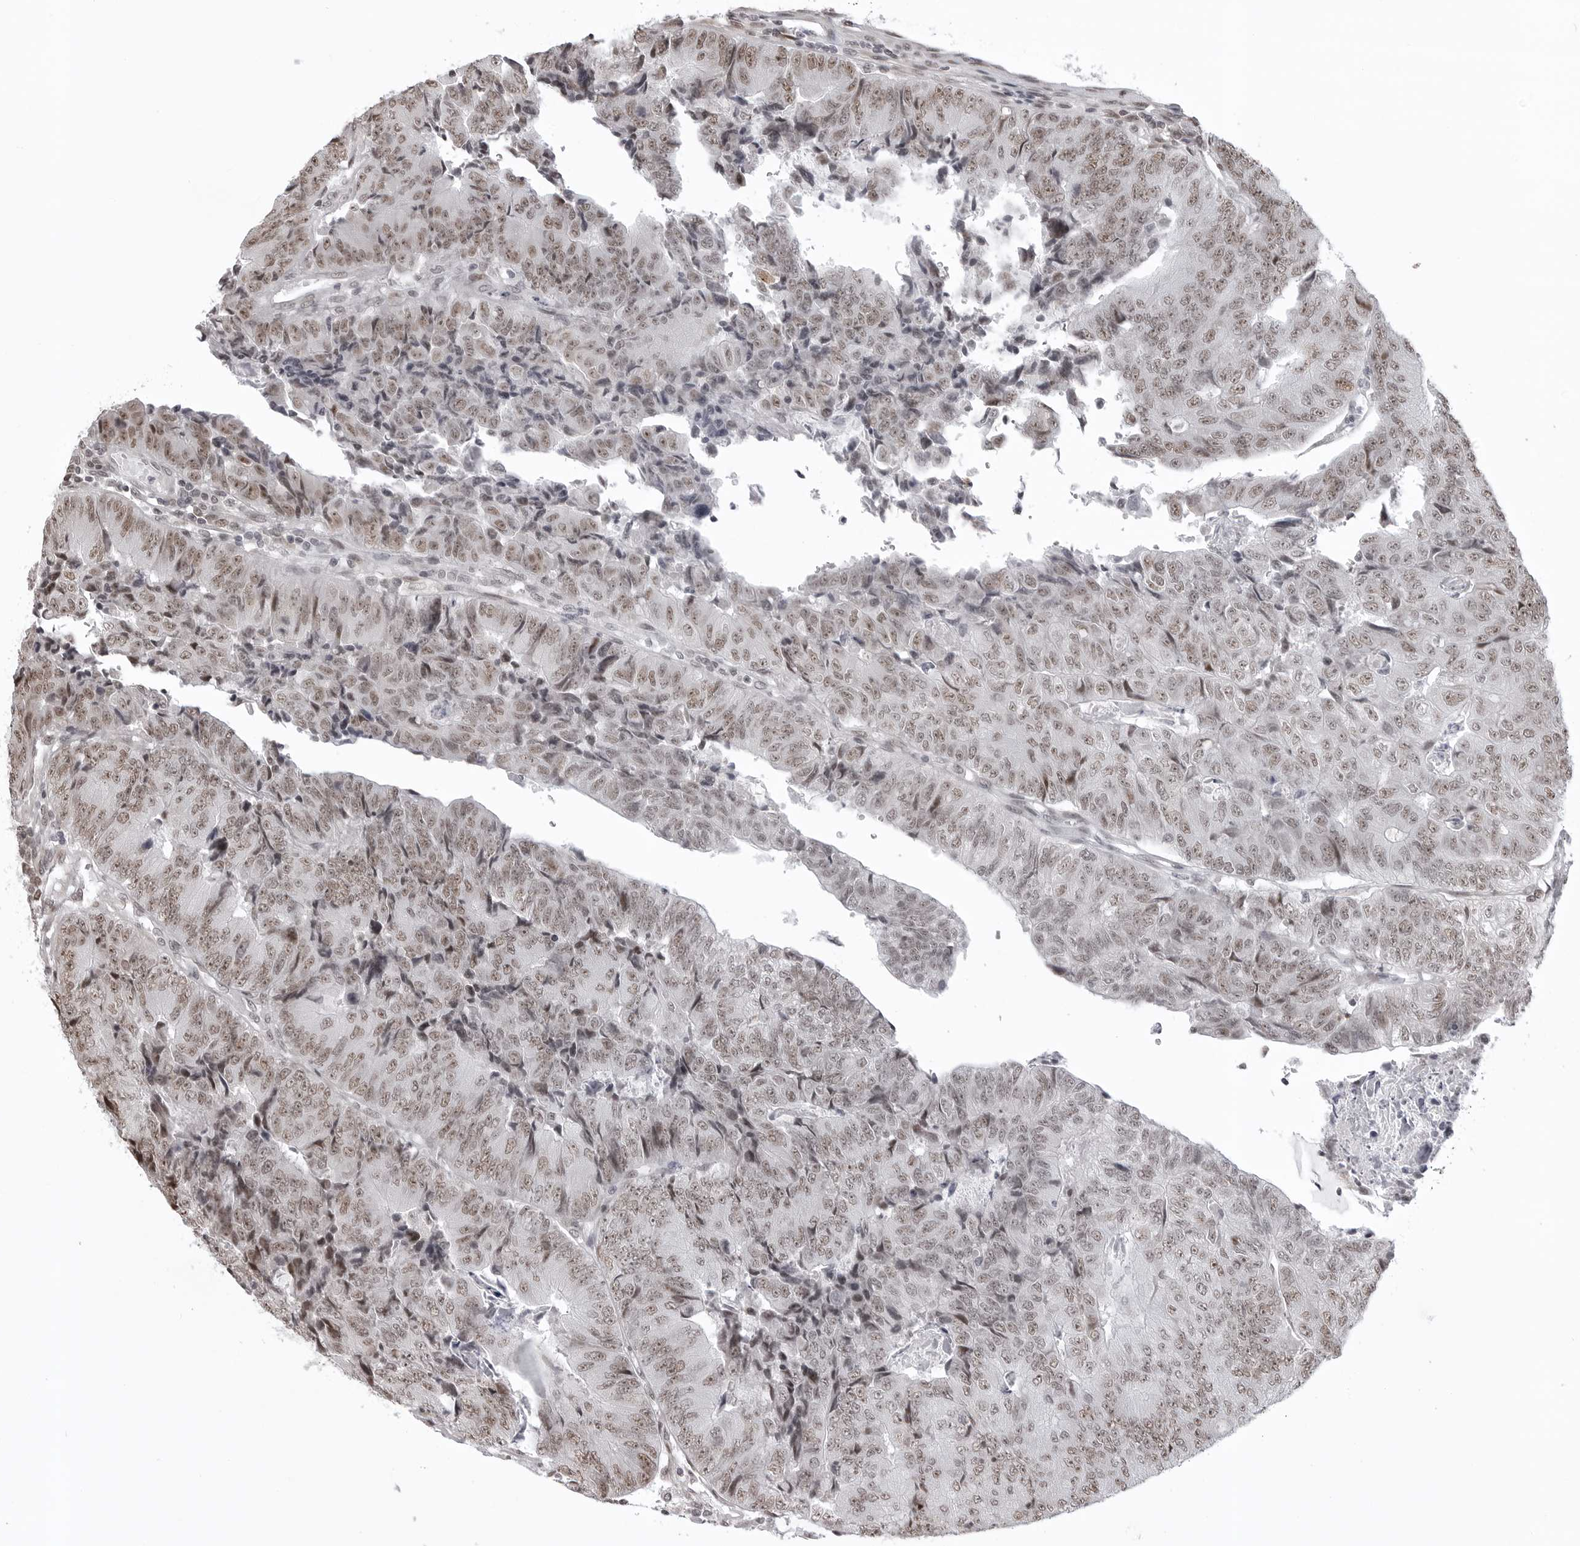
{"staining": {"intensity": "weak", "quantity": ">75%", "location": "nuclear"}, "tissue": "colorectal cancer", "cell_type": "Tumor cells", "image_type": "cancer", "snomed": [{"axis": "morphology", "description": "Adenocarcinoma, NOS"}, {"axis": "topography", "description": "Colon"}], "caption": "A brown stain highlights weak nuclear positivity of a protein in human colorectal cancer (adenocarcinoma) tumor cells. (brown staining indicates protein expression, while blue staining denotes nuclei).", "gene": "PHF3", "patient": {"sex": "female", "age": 67}}